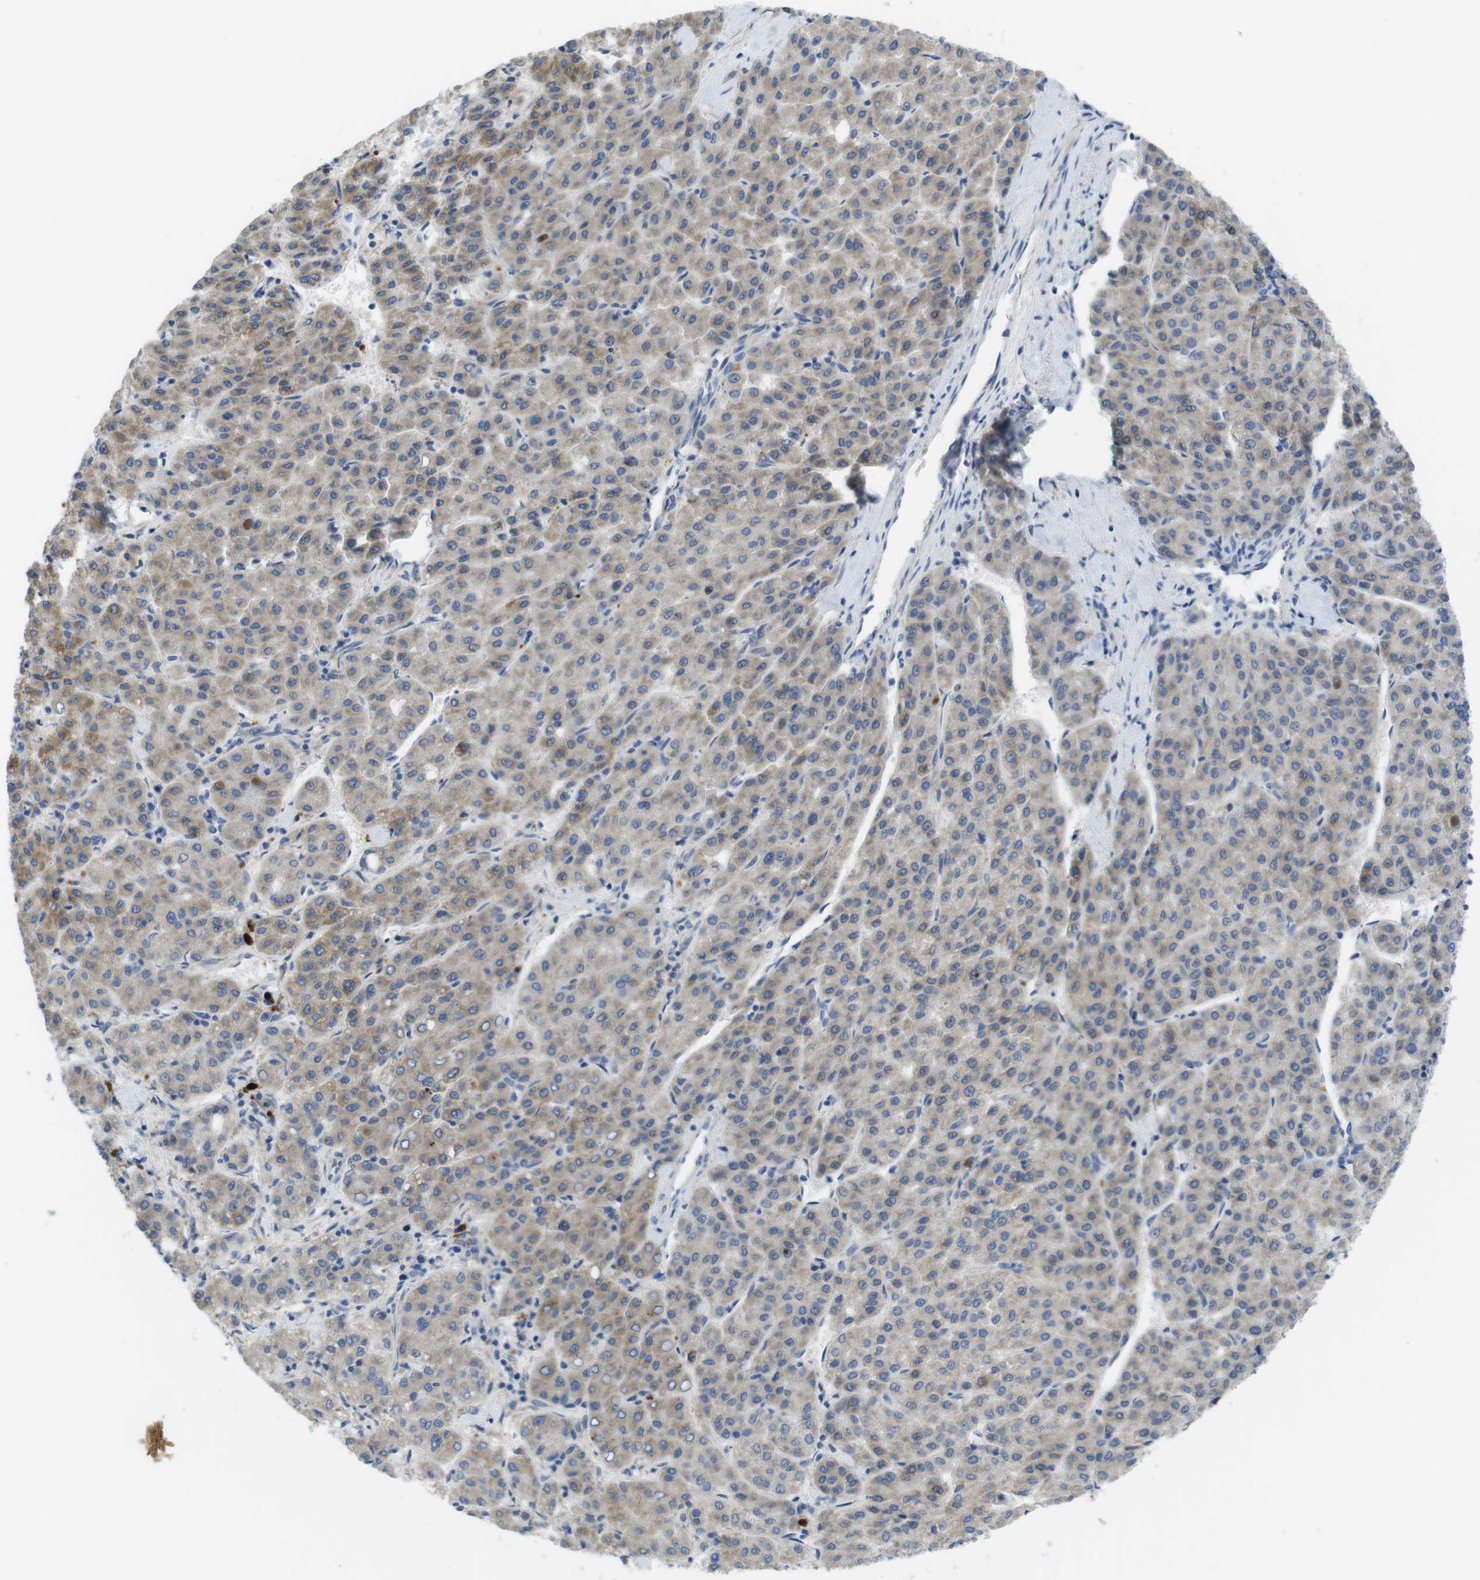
{"staining": {"intensity": "weak", "quantity": ">75%", "location": "cytoplasmic/membranous"}, "tissue": "liver cancer", "cell_type": "Tumor cells", "image_type": "cancer", "snomed": [{"axis": "morphology", "description": "Carcinoma, Hepatocellular, NOS"}, {"axis": "topography", "description": "Liver"}], "caption": "Hepatocellular carcinoma (liver) stained with a protein marker demonstrates weak staining in tumor cells.", "gene": "TMEM234", "patient": {"sex": "male", "age": 65}}